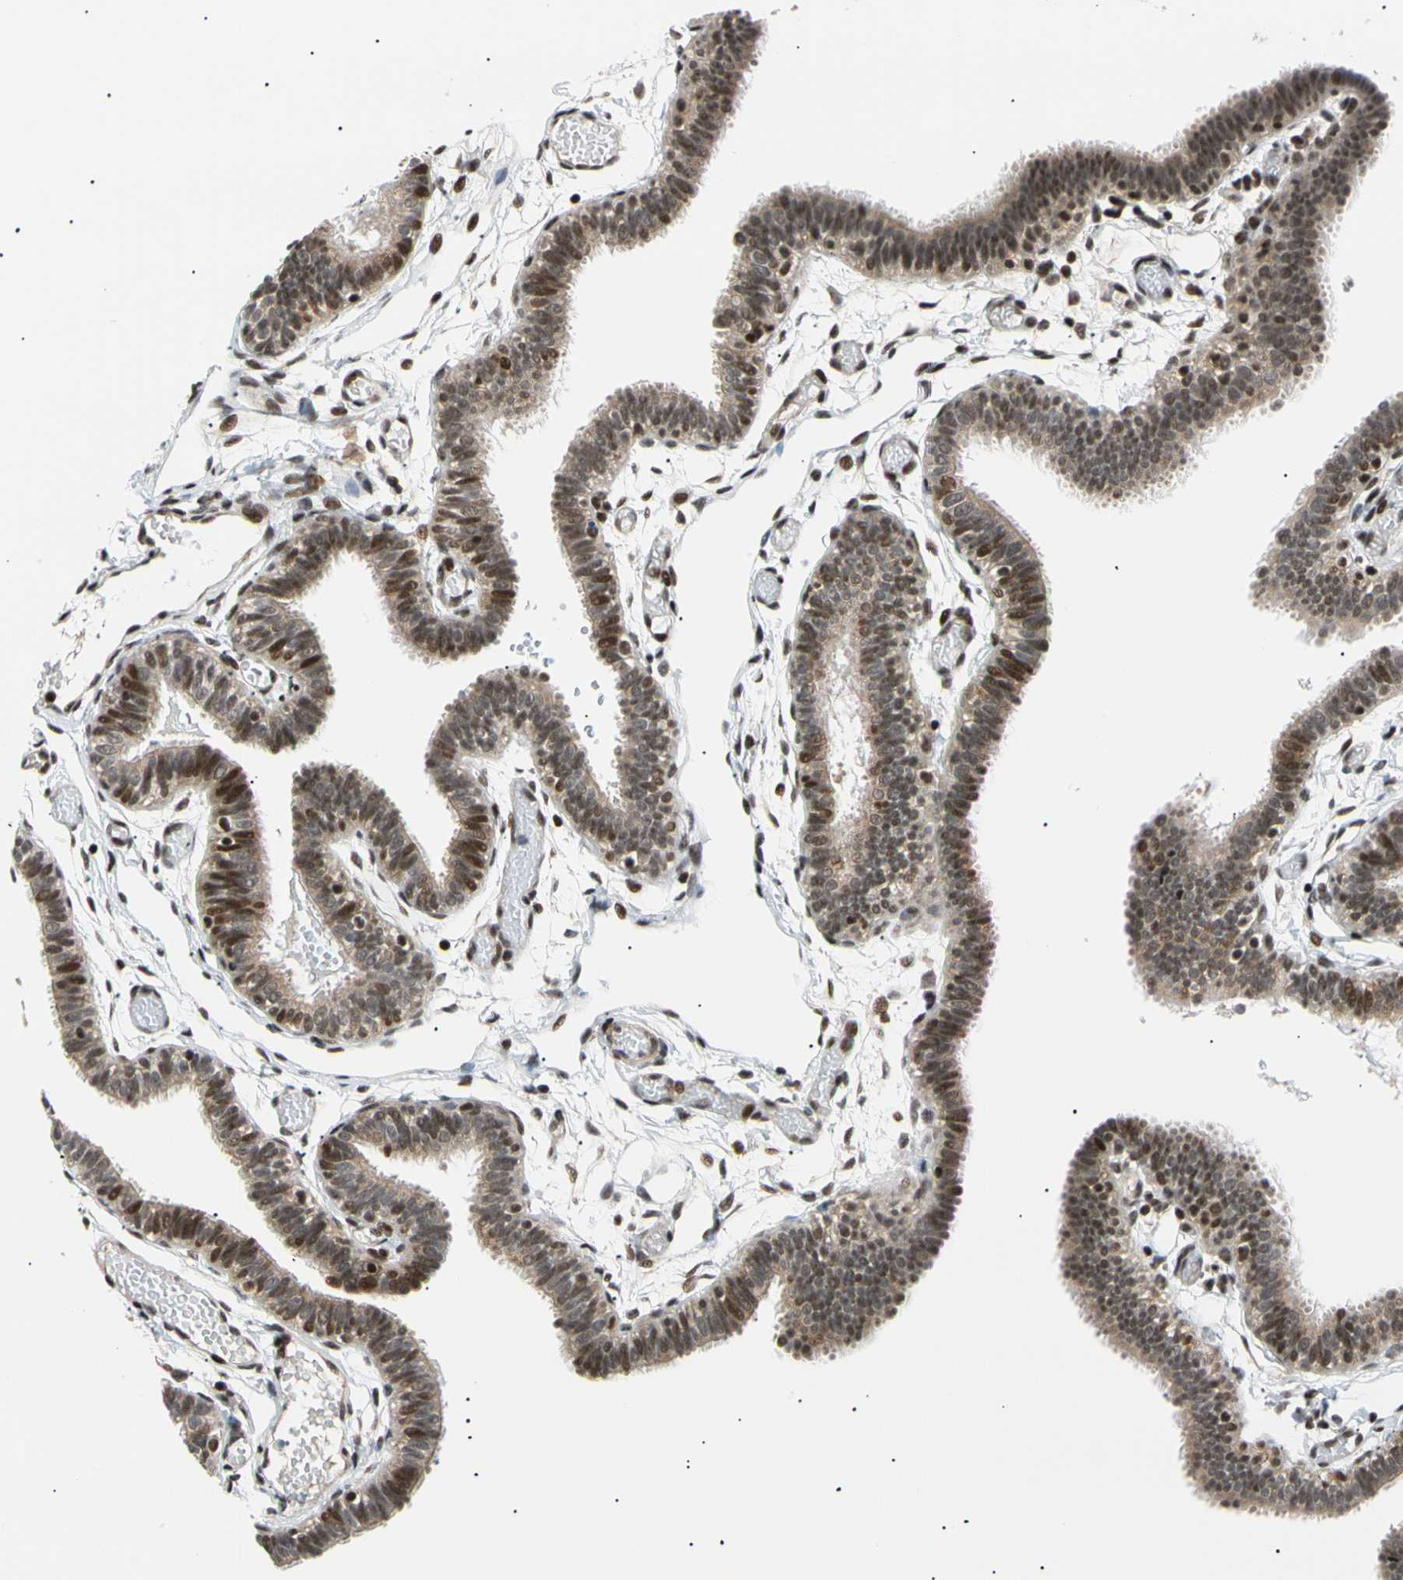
{"staining": {"intensity": "strong", "quantity": "25%-75%", "location": "nuclear"}, "tissue": "fallopian tube", "cell_type": "Glandular cells", "image_type": "normal", "snomed": [{"axis": "morphology", "description": "Normal tissue, NOS"}, {"axis": "topography", "description": "Fallopian tube"}], "caption": "Unremarkable fallopian tube shows strong nuclear positivity in approximately 25%-75% of glandular cells, visualized by immunohistochemistry.", "gene": "E2F1", "patient": {"sex": "female", "age": 29}}